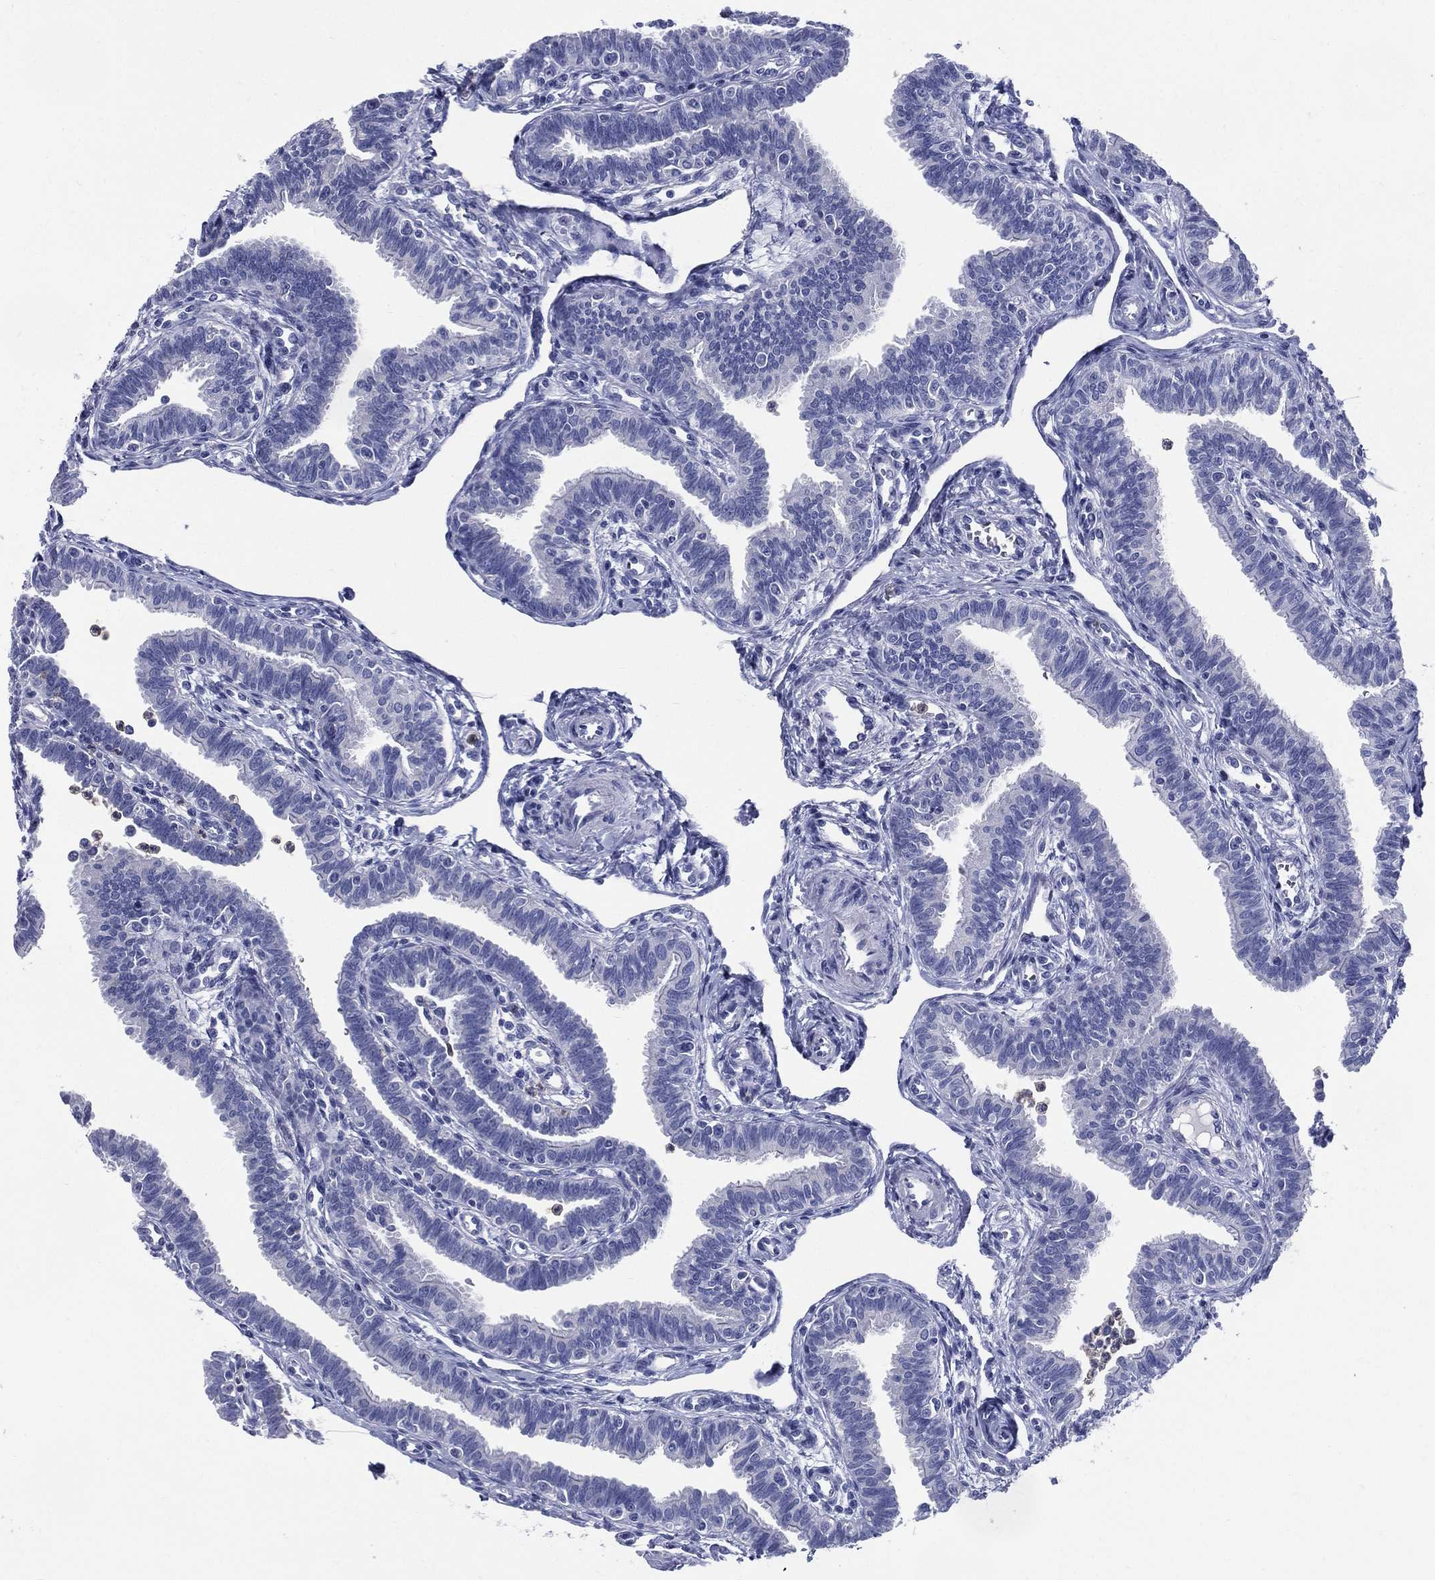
{"staining": {"intensity": "negative", "quantity": "none", "location": "none"}, "tissue": "fallopian tube", "cell_type": "Glandular cells", "image_type": "normal", "snomed": [{"axis": "morphology", "description": "Normal tissue, NOS"}, {"axis": "topography", "description": "Fallopian tube"}], "caption": "The immunohistochemistry image has no significant staining in glandular cells of fallopian tube. (DAB (3,3'-diaminobenzidine) immunohistochemistry (IHC), high magnification).", "gene": "DEFB121", "patient": {"sex": "female", "age": 36}}